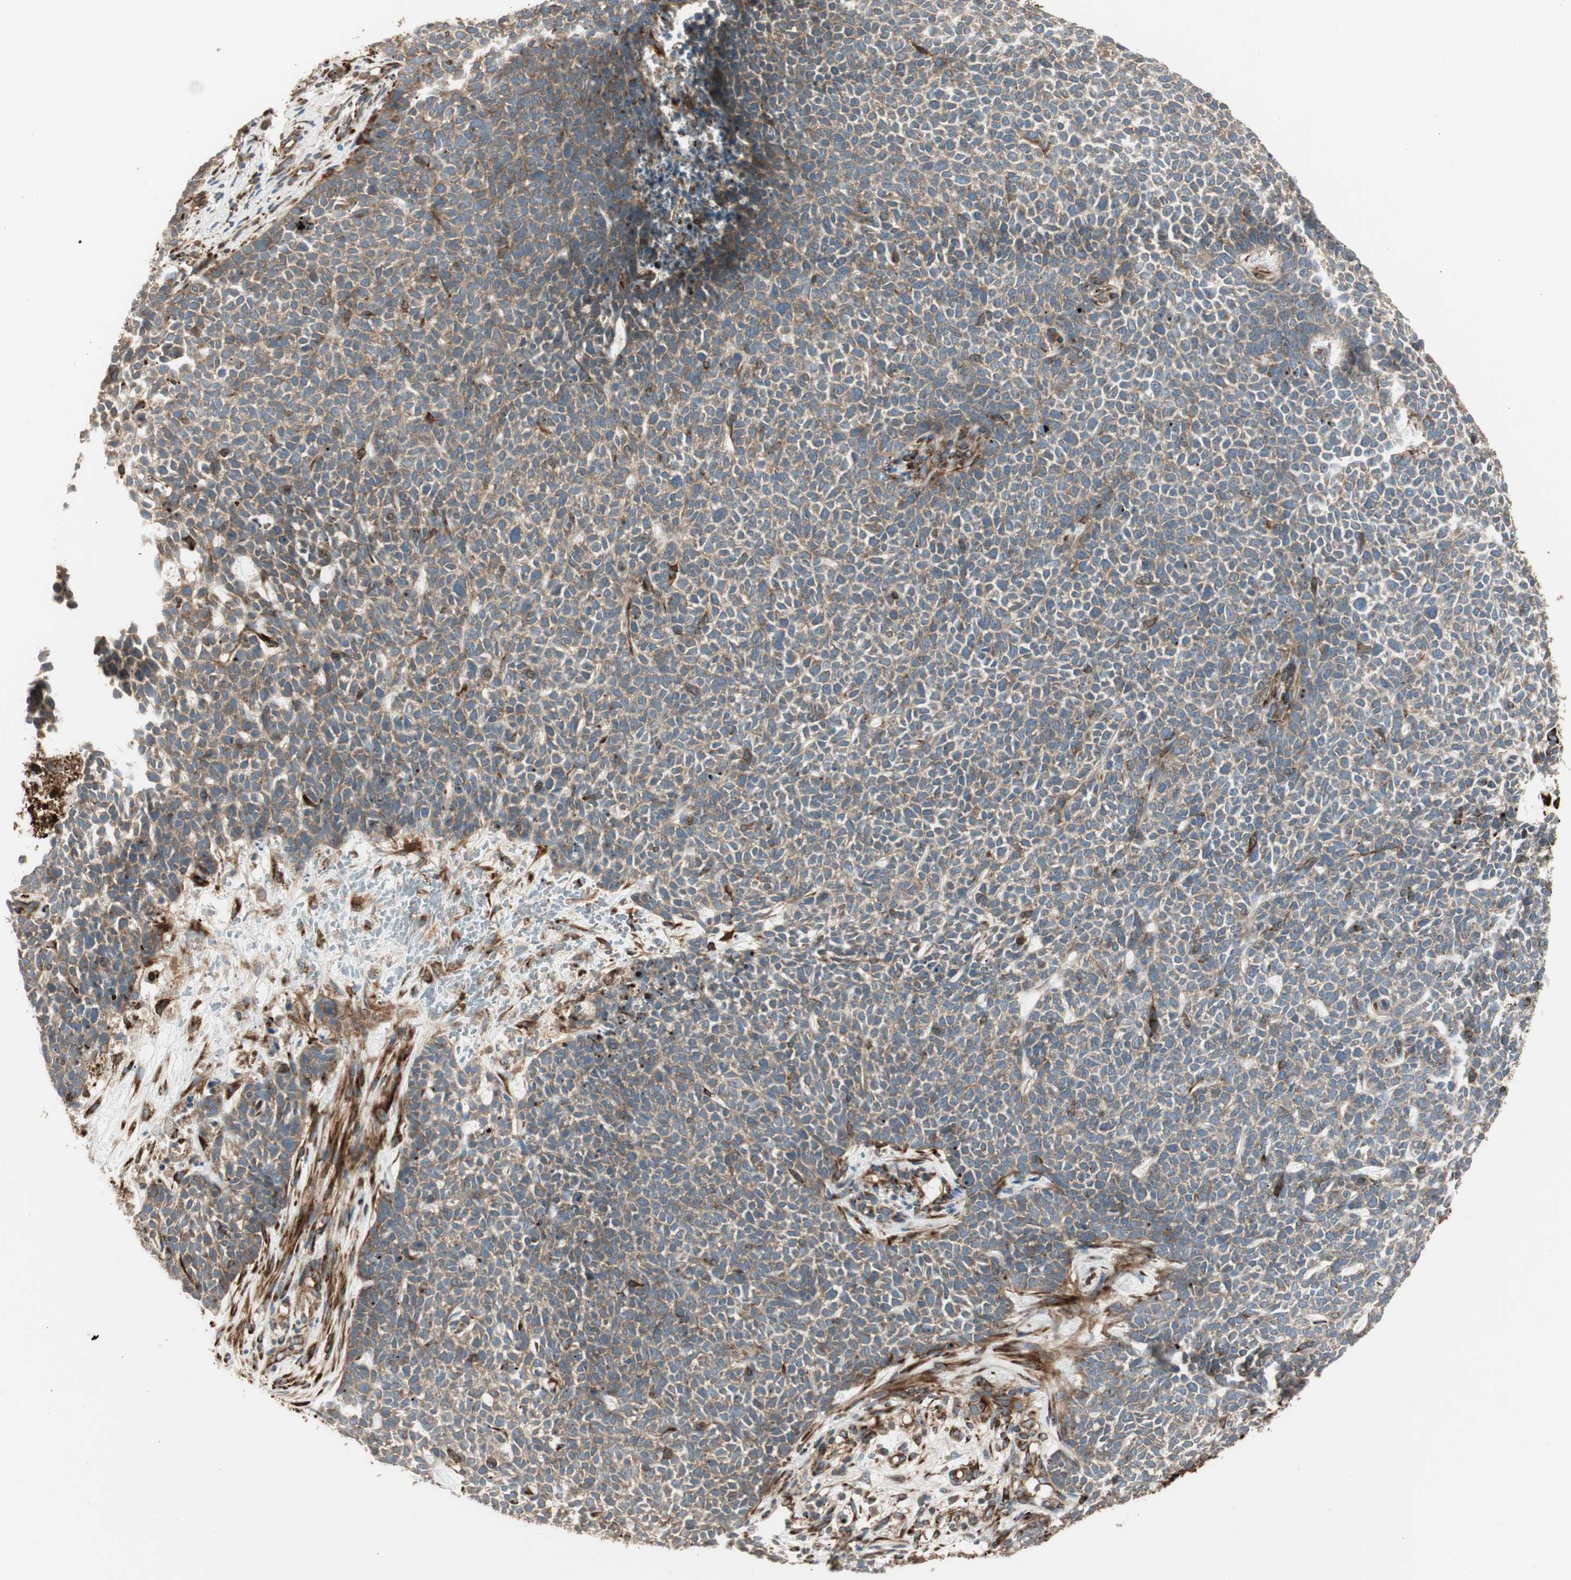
{"staining": {"intensity": "weak", "quantity": ">75%", "location": "cytoplasmic/membranous"}, "tissue": "skin cancer", "cell_type": "Tumor cells", "image_type": "cancer", "snomed": [{"axis": "morphology", "description": "Basal cell carcinoma"}, {"axis": "topography", "description": "Skin"}], "caption": "Skin basal cell carcinoma tissue exhibits weak cytoplasmic/membranous positivity in about >75% of tumor cells, visualized by immunohistochemistry.", "gene": "PRKG1", "patient": {"sex": "female", "age": 84}}